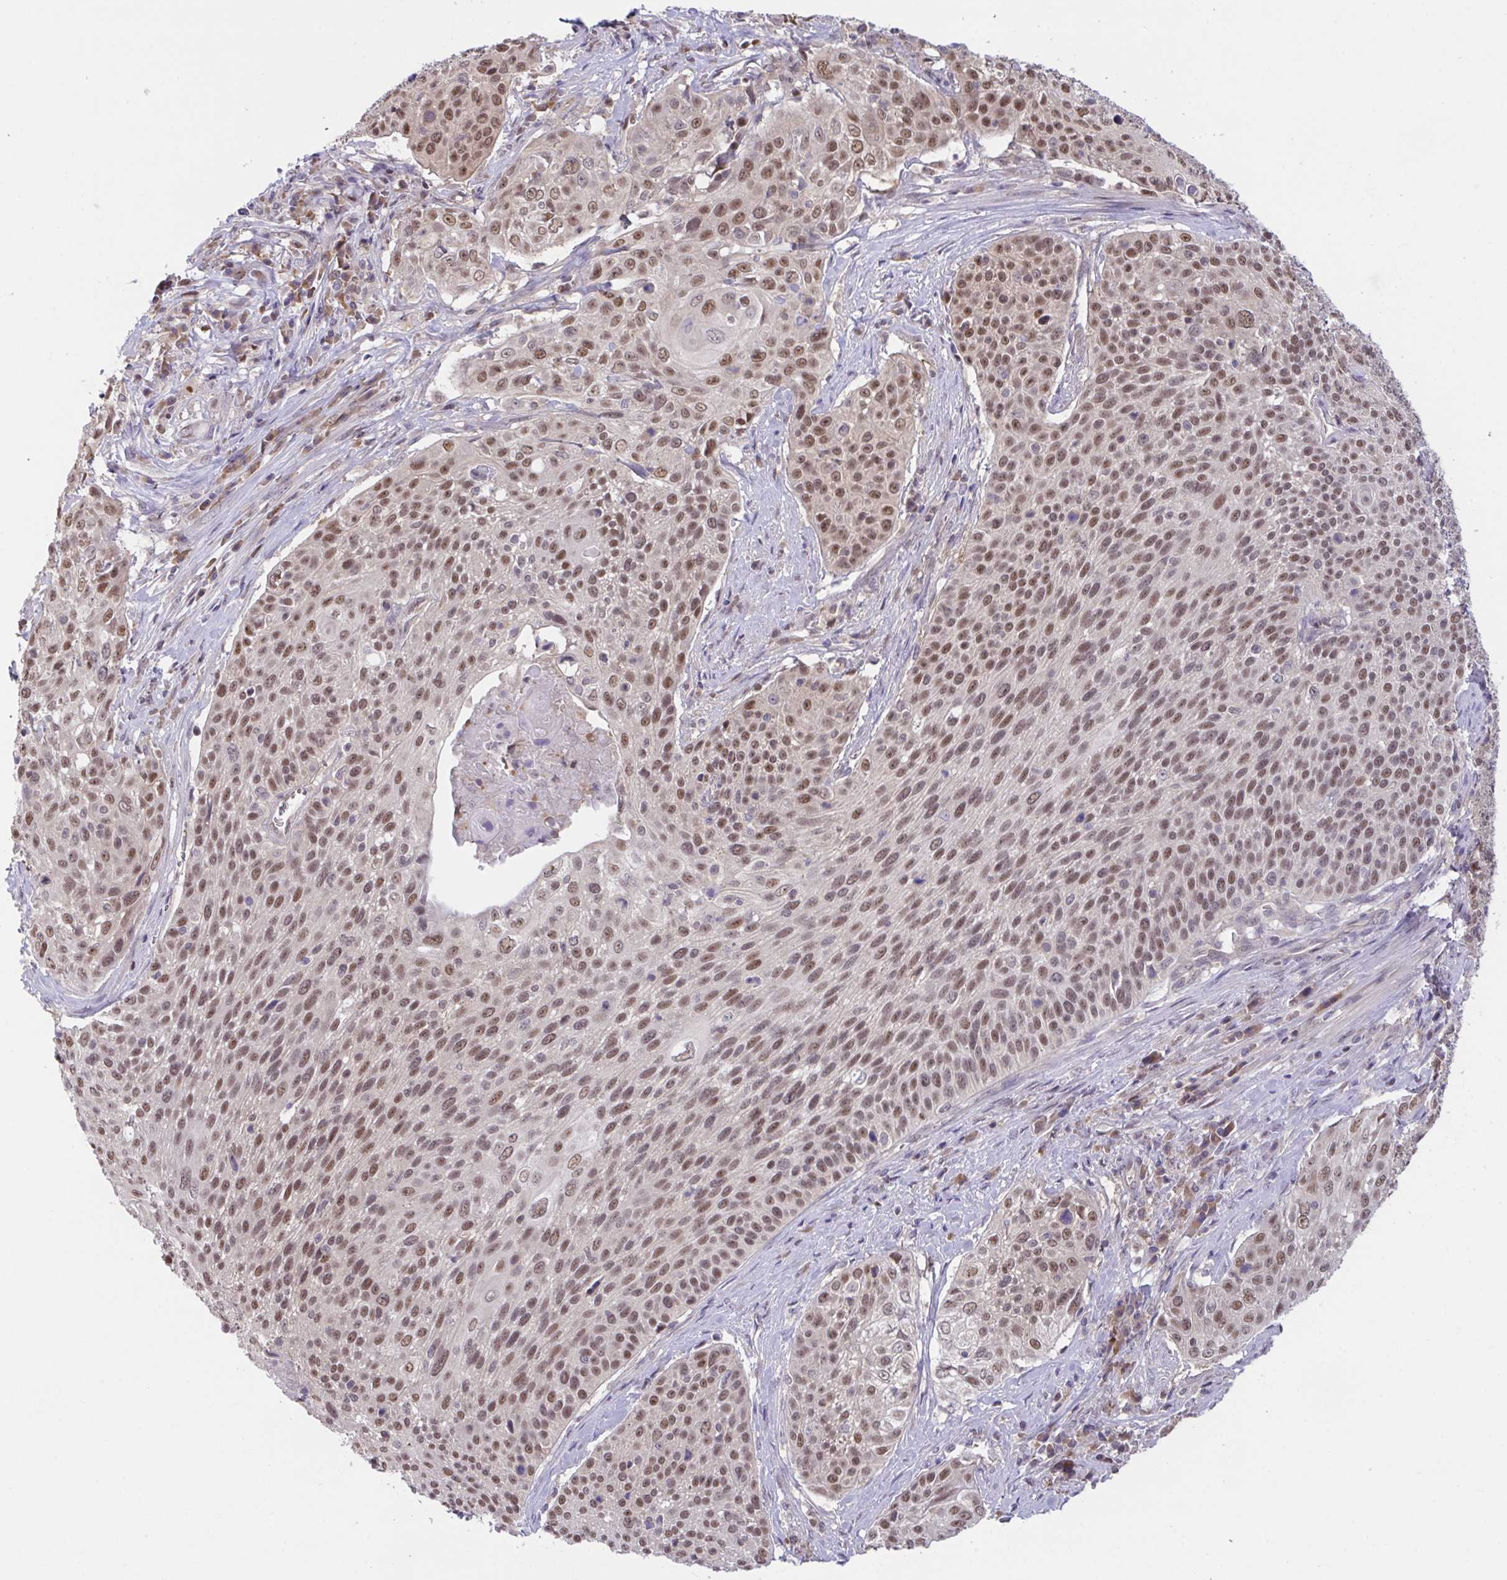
{"staining": {"intensity": "moderate", "quantity": ">75%", "location": "nuclear"}, "tissue": "cervical cancer", "cell_type": "Tumor cells", "image_type": "cancer", "snomed": [{"axis": "morphology", "description": "Squamous cell carcinoma, NOS"}, {"axis": "topography", "description": "Cervix"}], "caption": "An IHC micrograph of neoplastic tissue is shown. Protein staining in brown labels moderate nuclear positivity in squamous cell carcinoma (cervical) within tumor cells.", "gene": "ZNF444", "patient": {"sex": "female", "age": 31}}